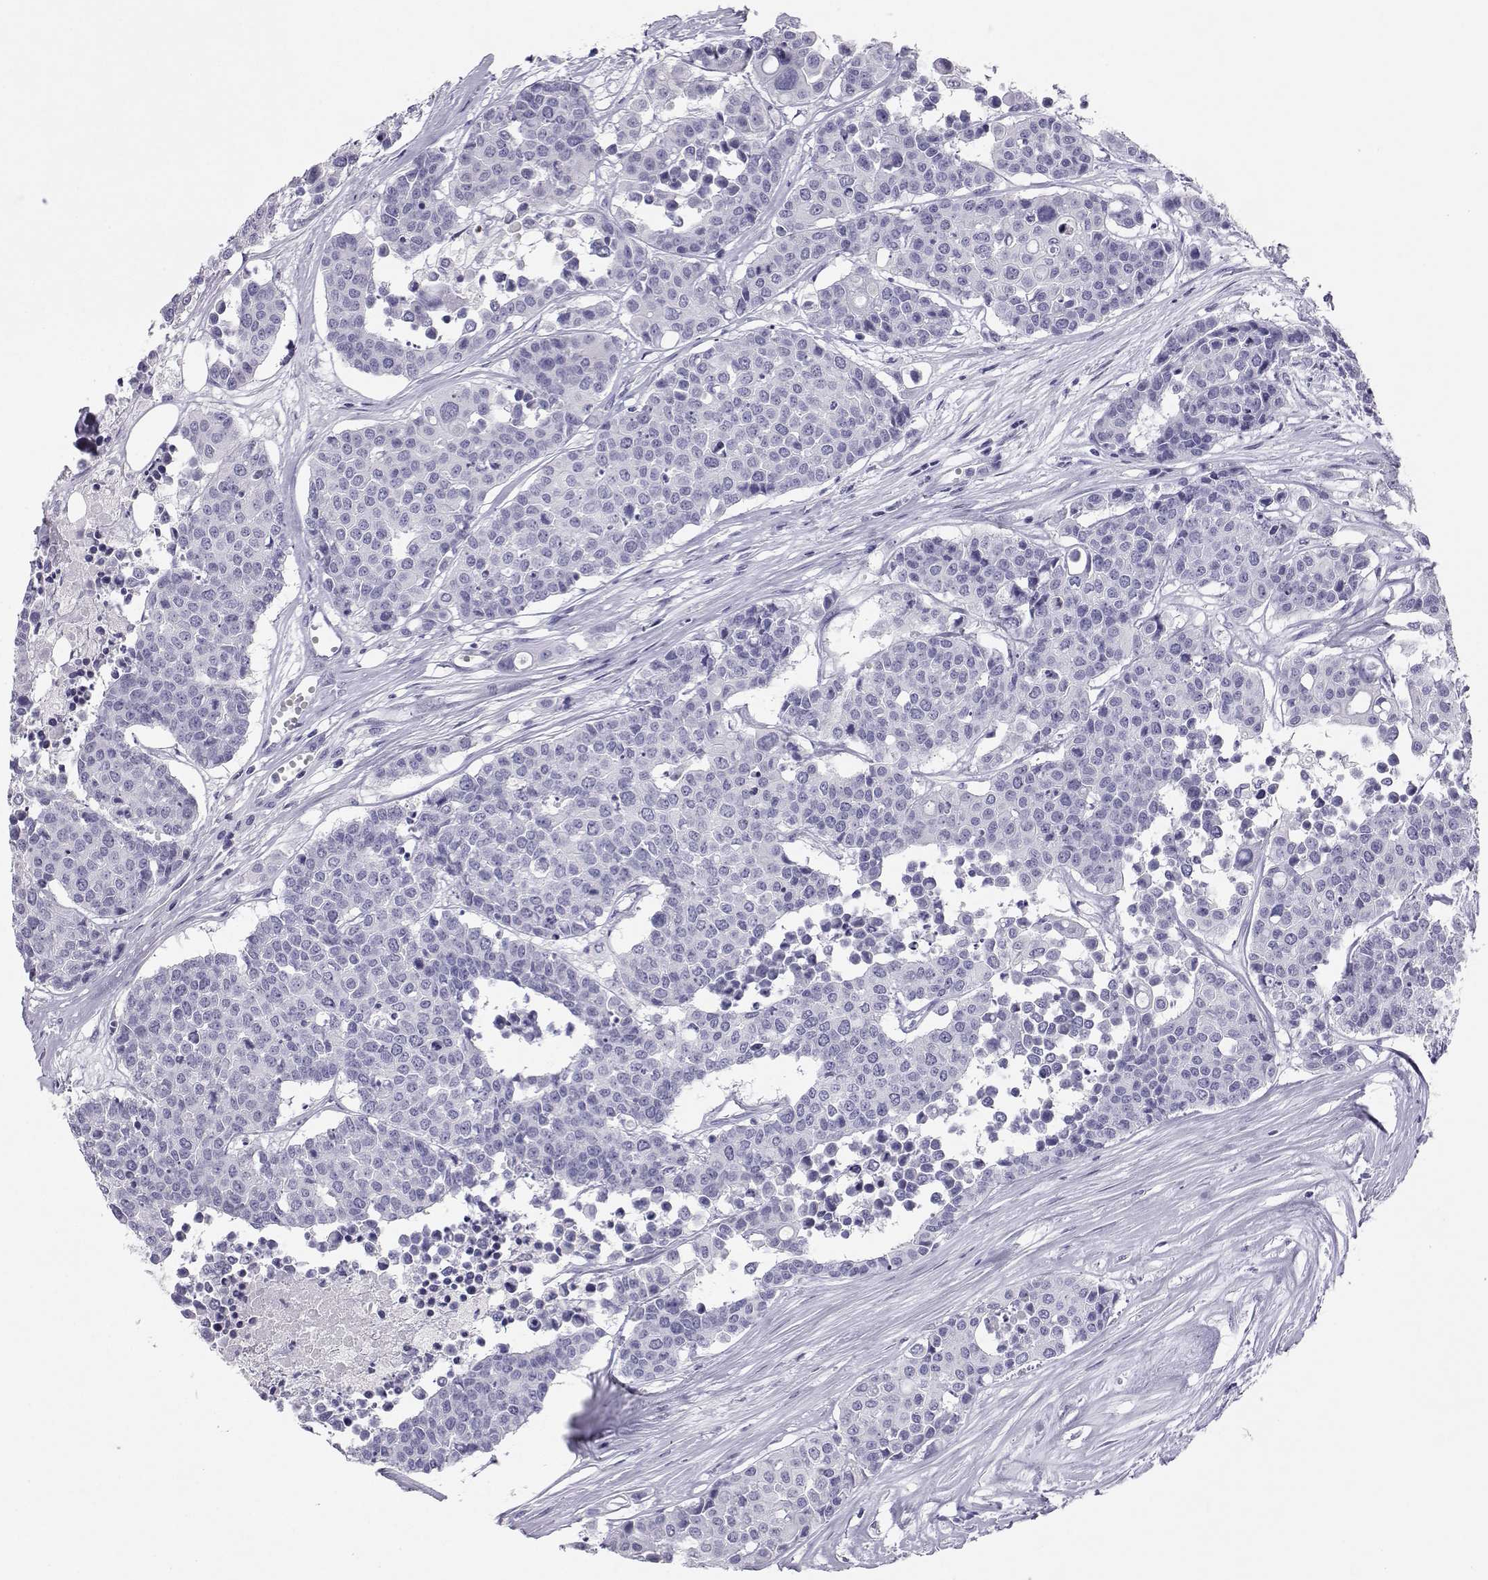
{"staining": {"intensity": "negative", "quantity": "none", "location": "none"}, "tissue": "carcinoid", "cell_type": "Tumor cells", "image_type": "cancer", "snomed": [{"axis": "morphology", "description": "Carcinoid, malignant, NOS"}, {"axis": "topography", "description": "Colon"}], "caption": "IHC of human carcinoid shows no expression in tumor cells. Nuclei are stained in blue.", "gene": "SST", "patient": {"sex": "male", "age": 81}}